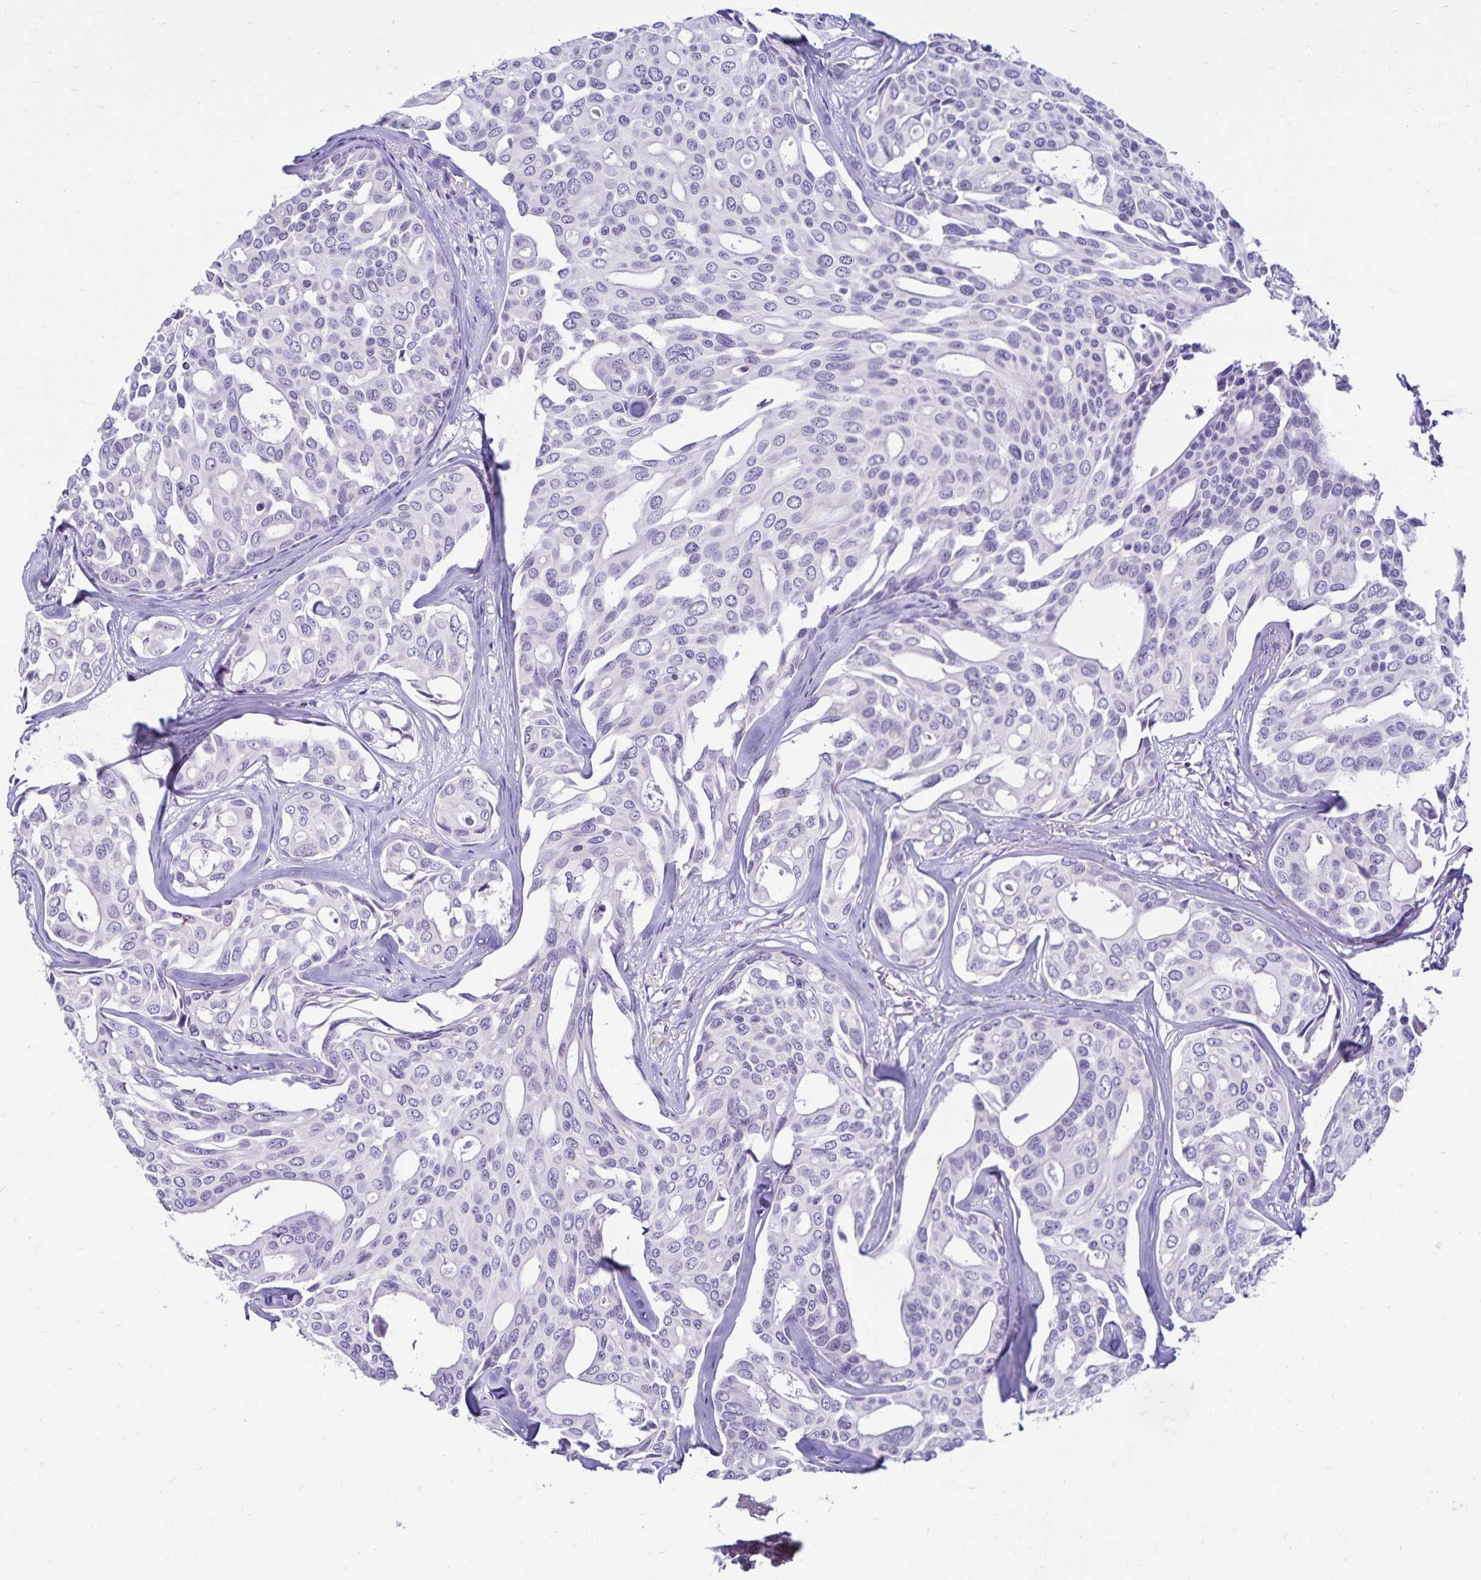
{"staining": {"intensity": "negative", "quantity": "none", "location": "none"}, "tissue": "breast cancer", "cell_type": "Tumor cells", "image_type": "cancer", "snomed": [{"axis": "morphology", "description": "Duct carcinoma"}, {"axis": "topography", "description": "Breast"}], "caption": "Immunohistochemistry (IHC) histopathology image of intraductal carcinoma (breast) stained for a protein (brown), which reveals no staining in tumor cells.", "gene": "FAM166C", "patient": {"sex": "female", "age": 54}}